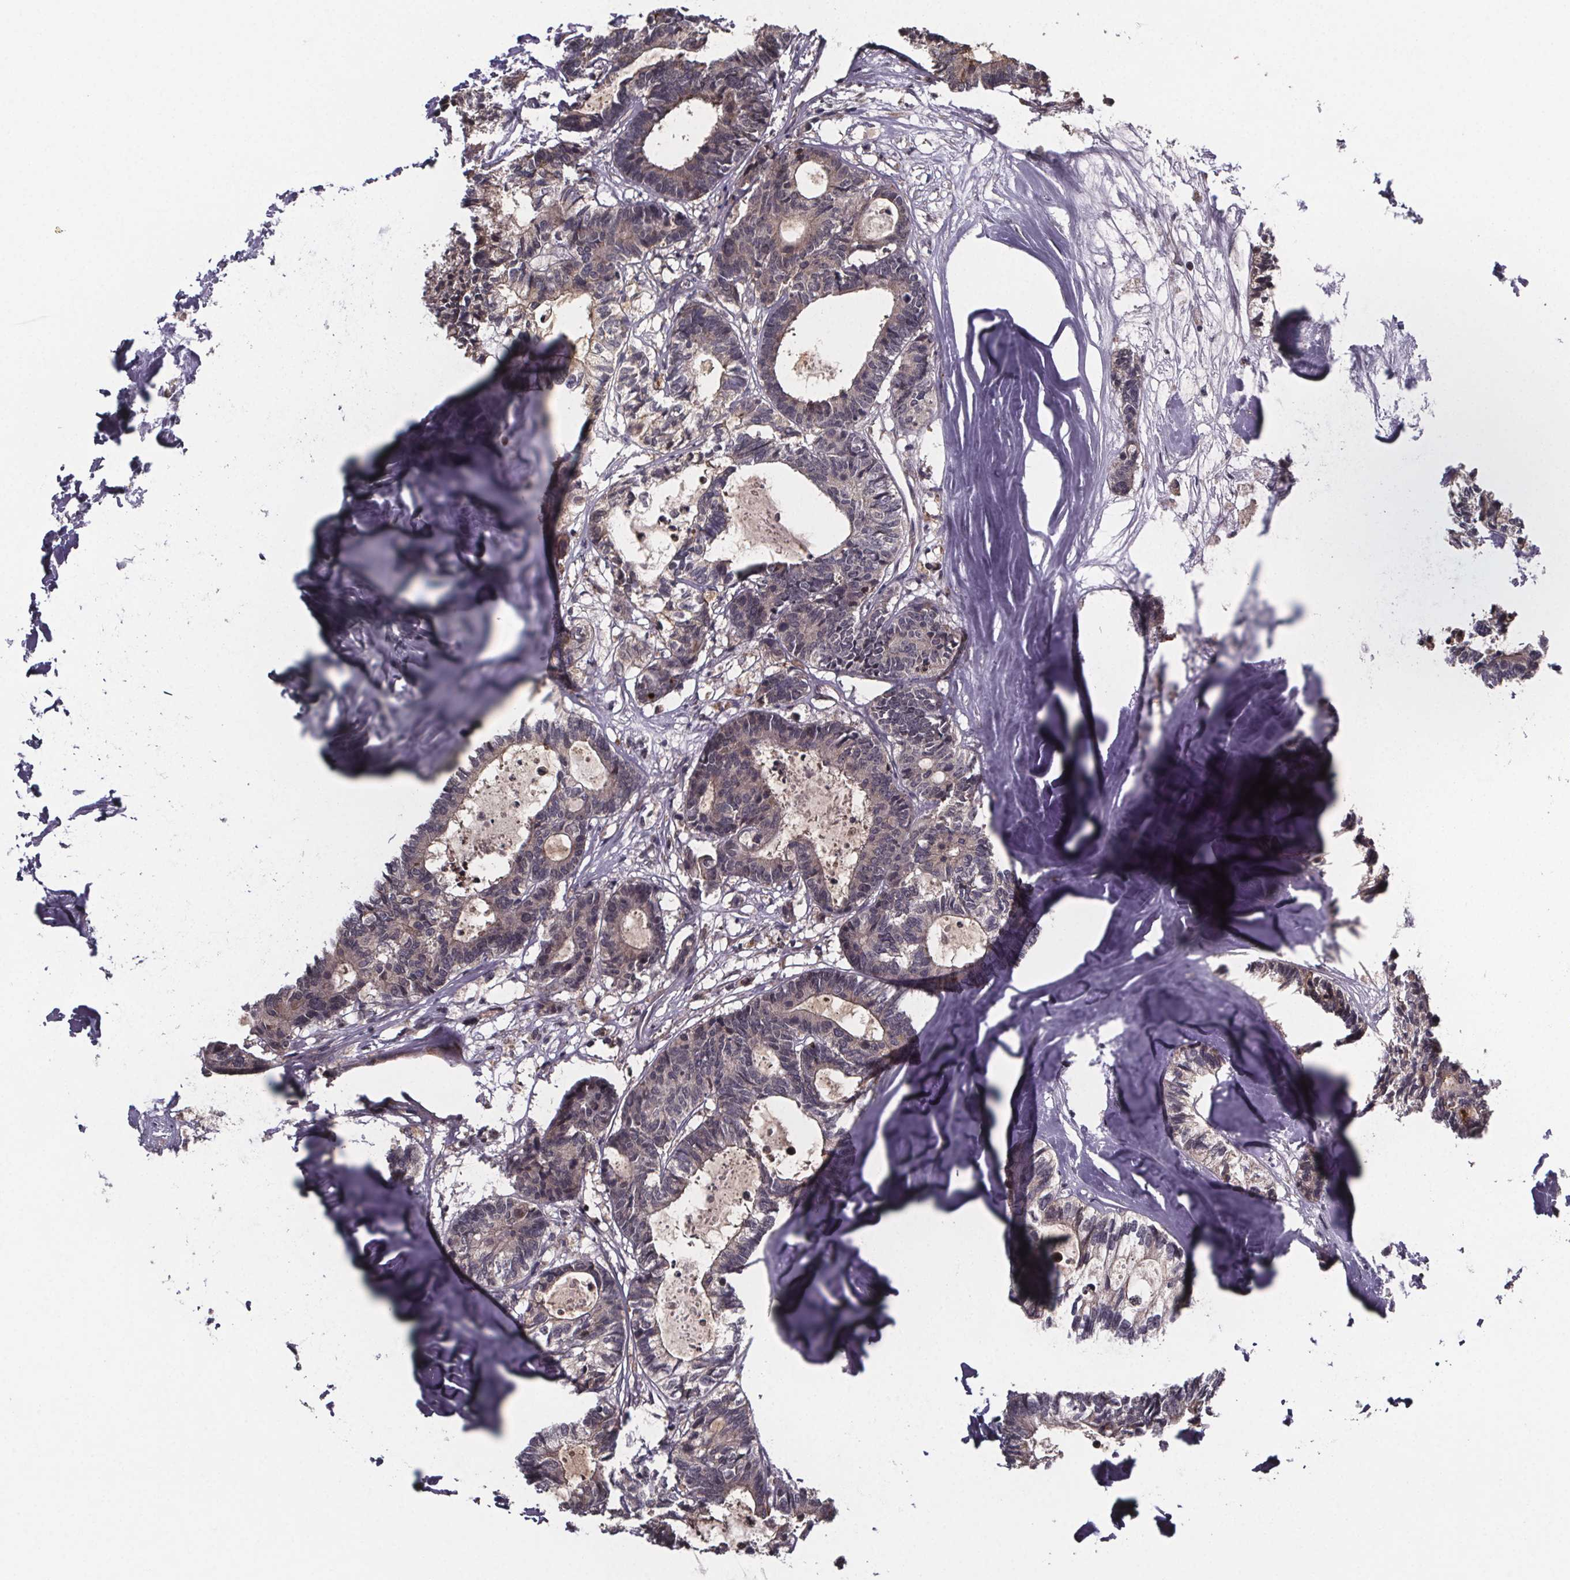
{"staining": {"intensity": "weak", "quantity": ">75%", "location": "cytoplasmic/membranous"}, "tissue": "colorectal cancer", "cell_type": "Tumor cells", "image_type": "cancer", "snomed": [{"axis": "morphology", "description": "Adenocarcinoma, NOS"}, {"axis": "topography", "description": "Colon"}, {"axis": "topography", "description": "Rectum"}], "caption": "Brown immunohistochemical staining in human colorectal cancer (adenocarcinoma) displays weak cytoplasmic/membranous staining in approximately >75% of tumor cells.", "gene": "SAT1", "patient": {"sex": "male", "age": 57}}